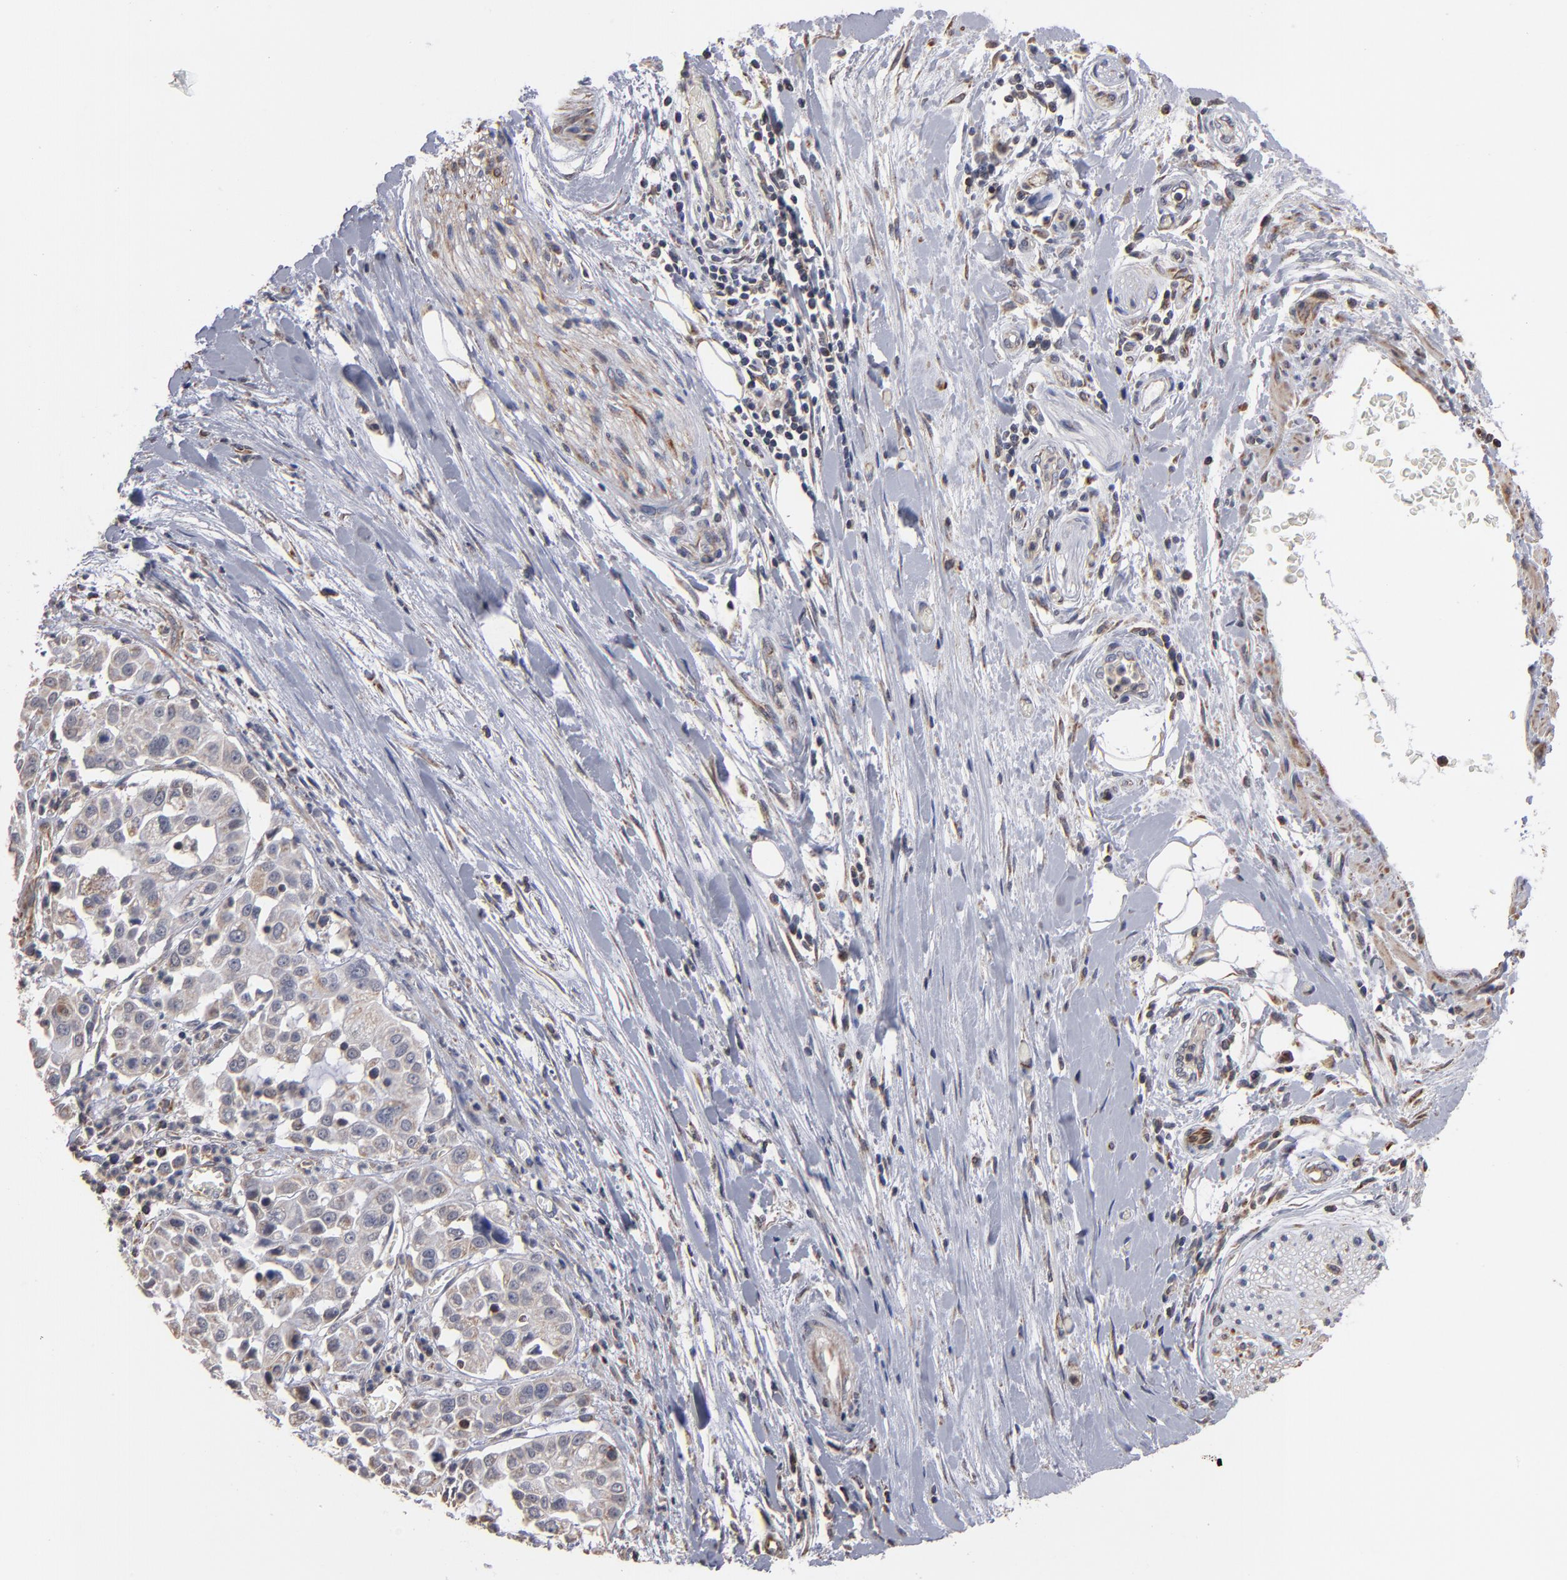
{"staining": {"intensity": "weak", "quantity": ">75%", "location": "cytoplasmic/membranous"}, "tissue": "pancreatic cancer", "cell_type": "Tumor cells", "image_type": "cancer", "snomed": [{"axis": "morphology", "description": "Adenocarcinoma, NOS"}, {"axis": "topography", "description": "Pancreas"}], "caption": "An image of adenocarcinoma (pancreatic) stained for a protein shows weak cytoplasmic/membranous brown staining in tumor cells.", "gene": "MIPOL1", "patient": {"sex": "female", "age": 52}}